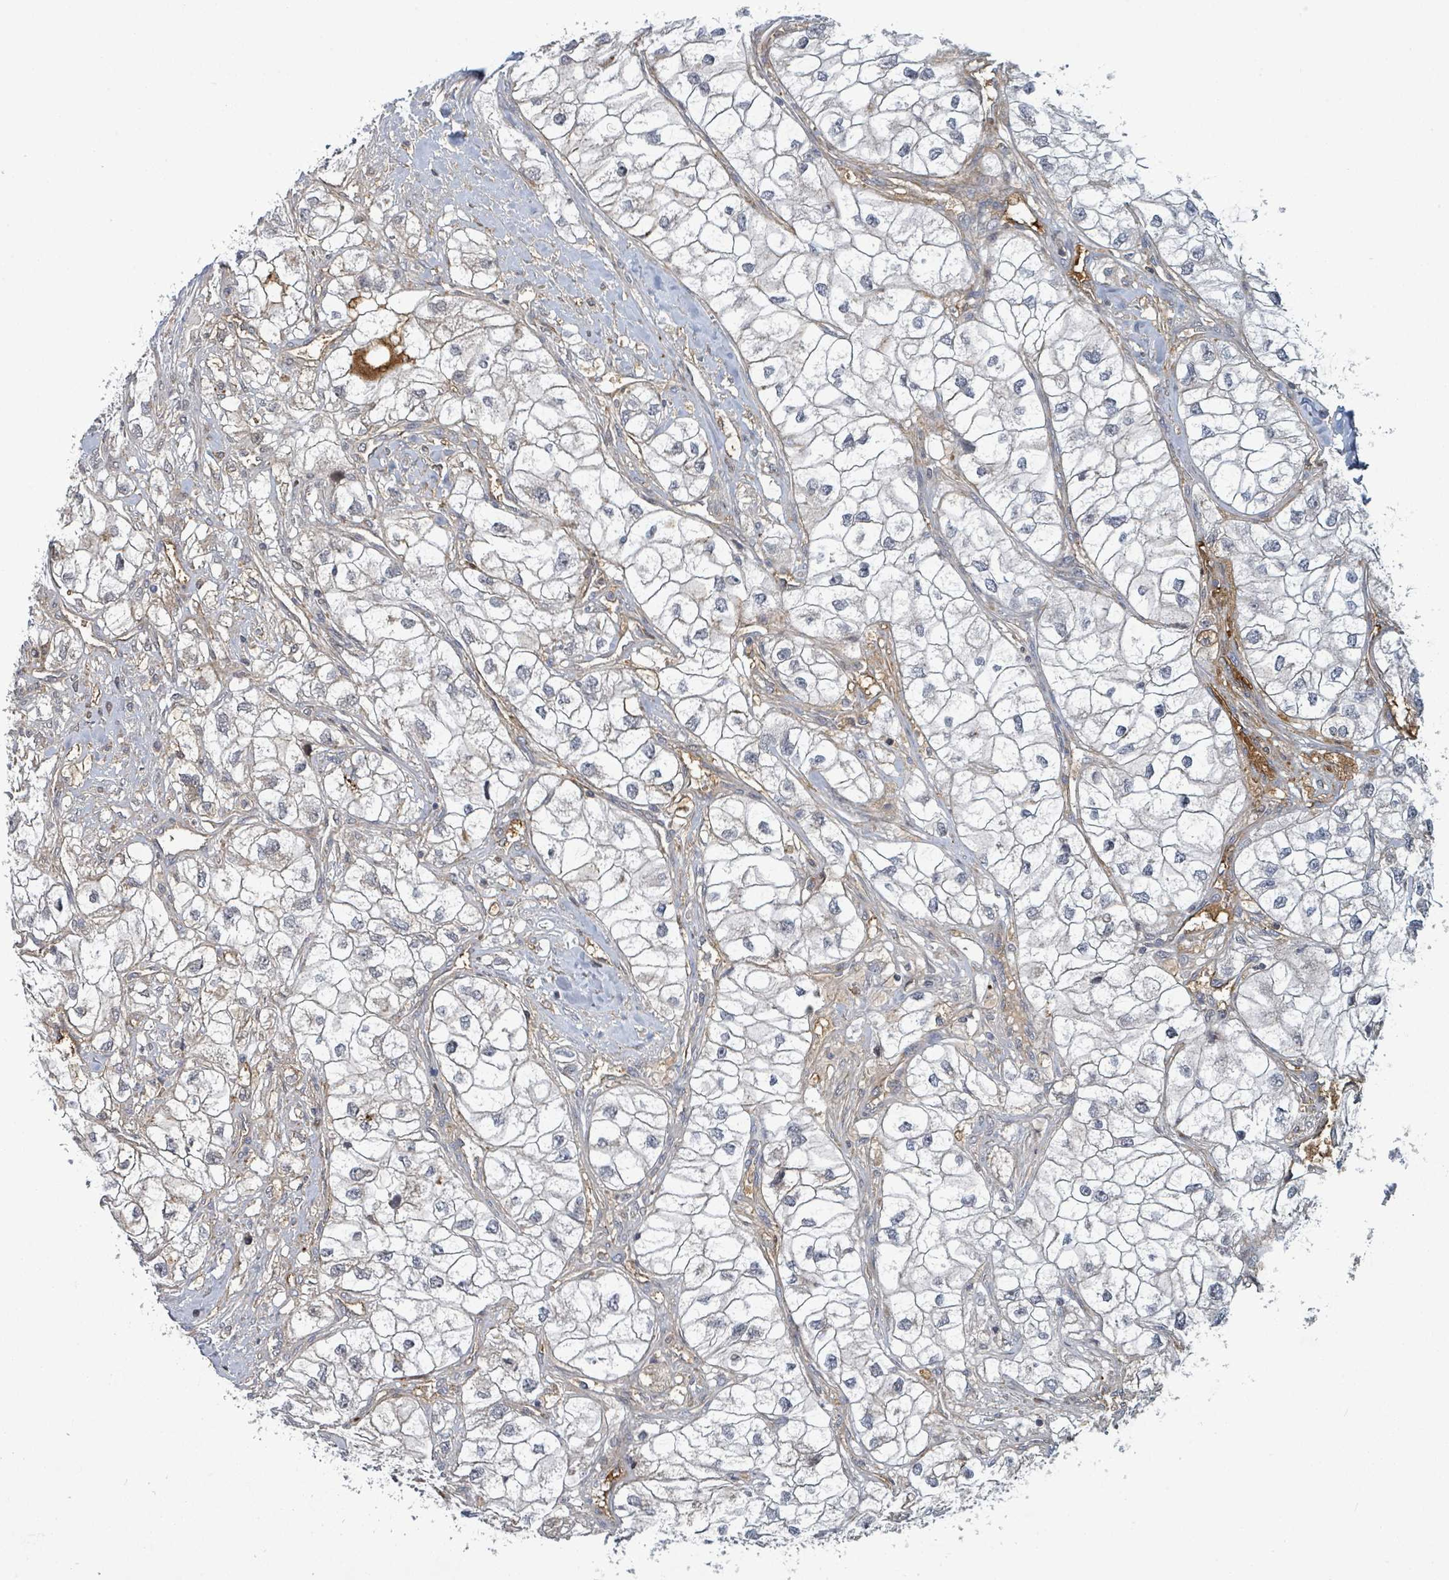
{"staining": {"intensity": "weak", "quantity": "25%-75%", "location": "nuclear"}, "tissue": "renal cancer", "cell_type": "Tumor cells", "image_type": "cancer", "snomed": [{"axis": "morphology", "description": "Adenocarcinoma, NOS"}, {"axis": "topography", "description": "Kidney"}], "caption": "Weak nuclear protein positivity is present in about 25%-75% of tumor cells in renal cancer (adenocarcinoma).", "gene": "GTF3C1", "patient": {"sex": "male", "age": 59}}